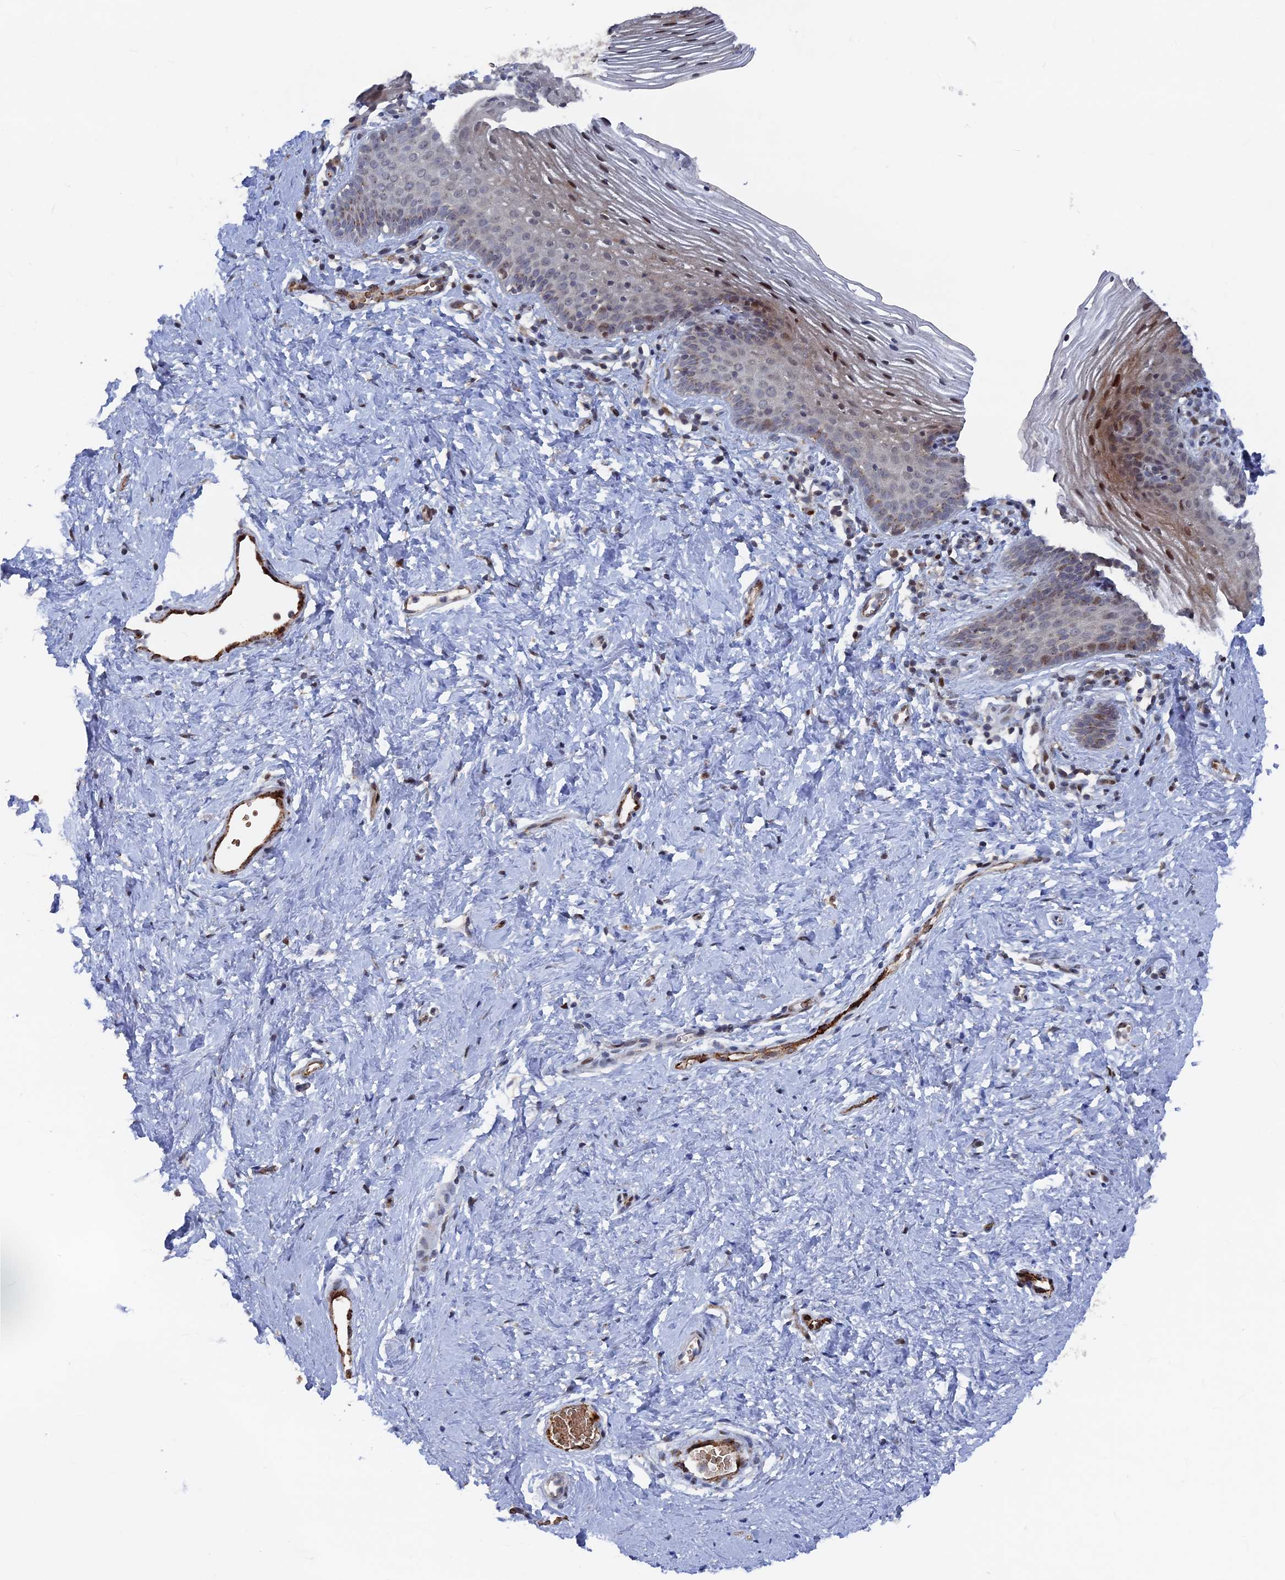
{"staining": {"intensity": "strong", "quantity": "<25%", "location": "cytoplasmic/membranous,nuclear"}, "tissue": "vagina", "cell_type": "Squamous epithelial cells", "image_type": "normal", "snomed": [{"axis": "morphology", "description": "Normal tissue, NOS"}, {"axis": "topography", "description": "Vagina"}], "caption": "A brown stain highlights strong cytoplasmic/membranous,nuclear expression of a protein in squamous epithelial cells of unremarkable vagina. (Stains: DAB (3,3'-diaminobenzidine) in brown, nuclei in blue, Microscopy: brightfield microscopy at high magnification).", "gene": "SH3D21", "patient": {"sex": "female", "age": 32}}